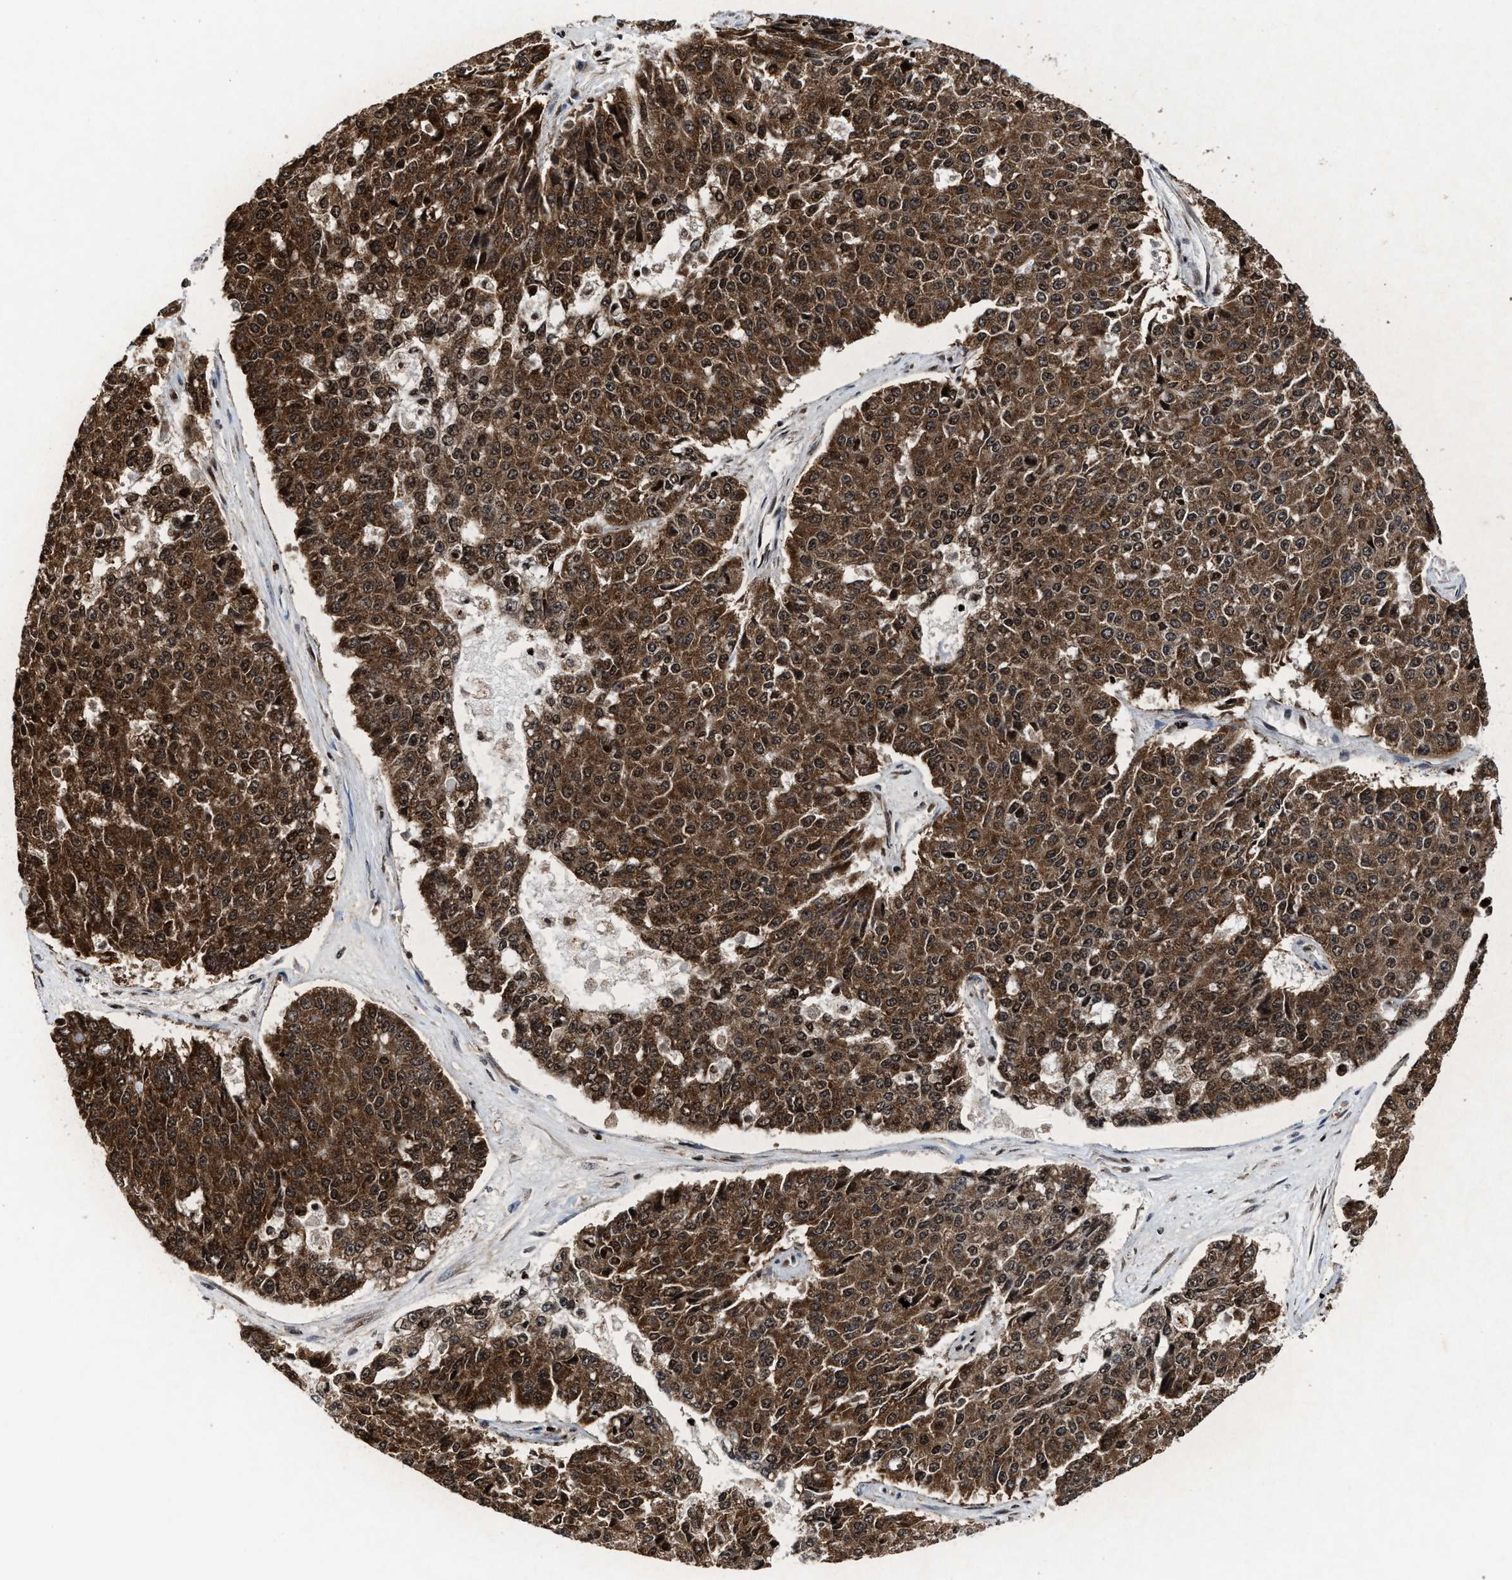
{"staining": {"intensity": "strong", "quantity": ">75%", "location": "cytoplasmic/membranous,nuclear"}, "tissue": "pancreatic cancer", "cell_type": "Tumor cells", "image_type": "cancer", "snomed": [{"axis": "morphology", "description": "Adenocarcinoma, NOS"}, {"axis": "topography", "description": "Pancreas"}], "caption": "IHC micrograph of neoplastic tissue: pancreatic adenocarcinoma stained using IHC exhibits high levels of strong protein expression localized specifically in the cytoplasmic/membranous and nuclear of tumor cells, appearing as a cytoplasmic/membranous and nuclear brown color.", "gene": "ALYREF", "patient": {"sex": "male", "age": 50}}